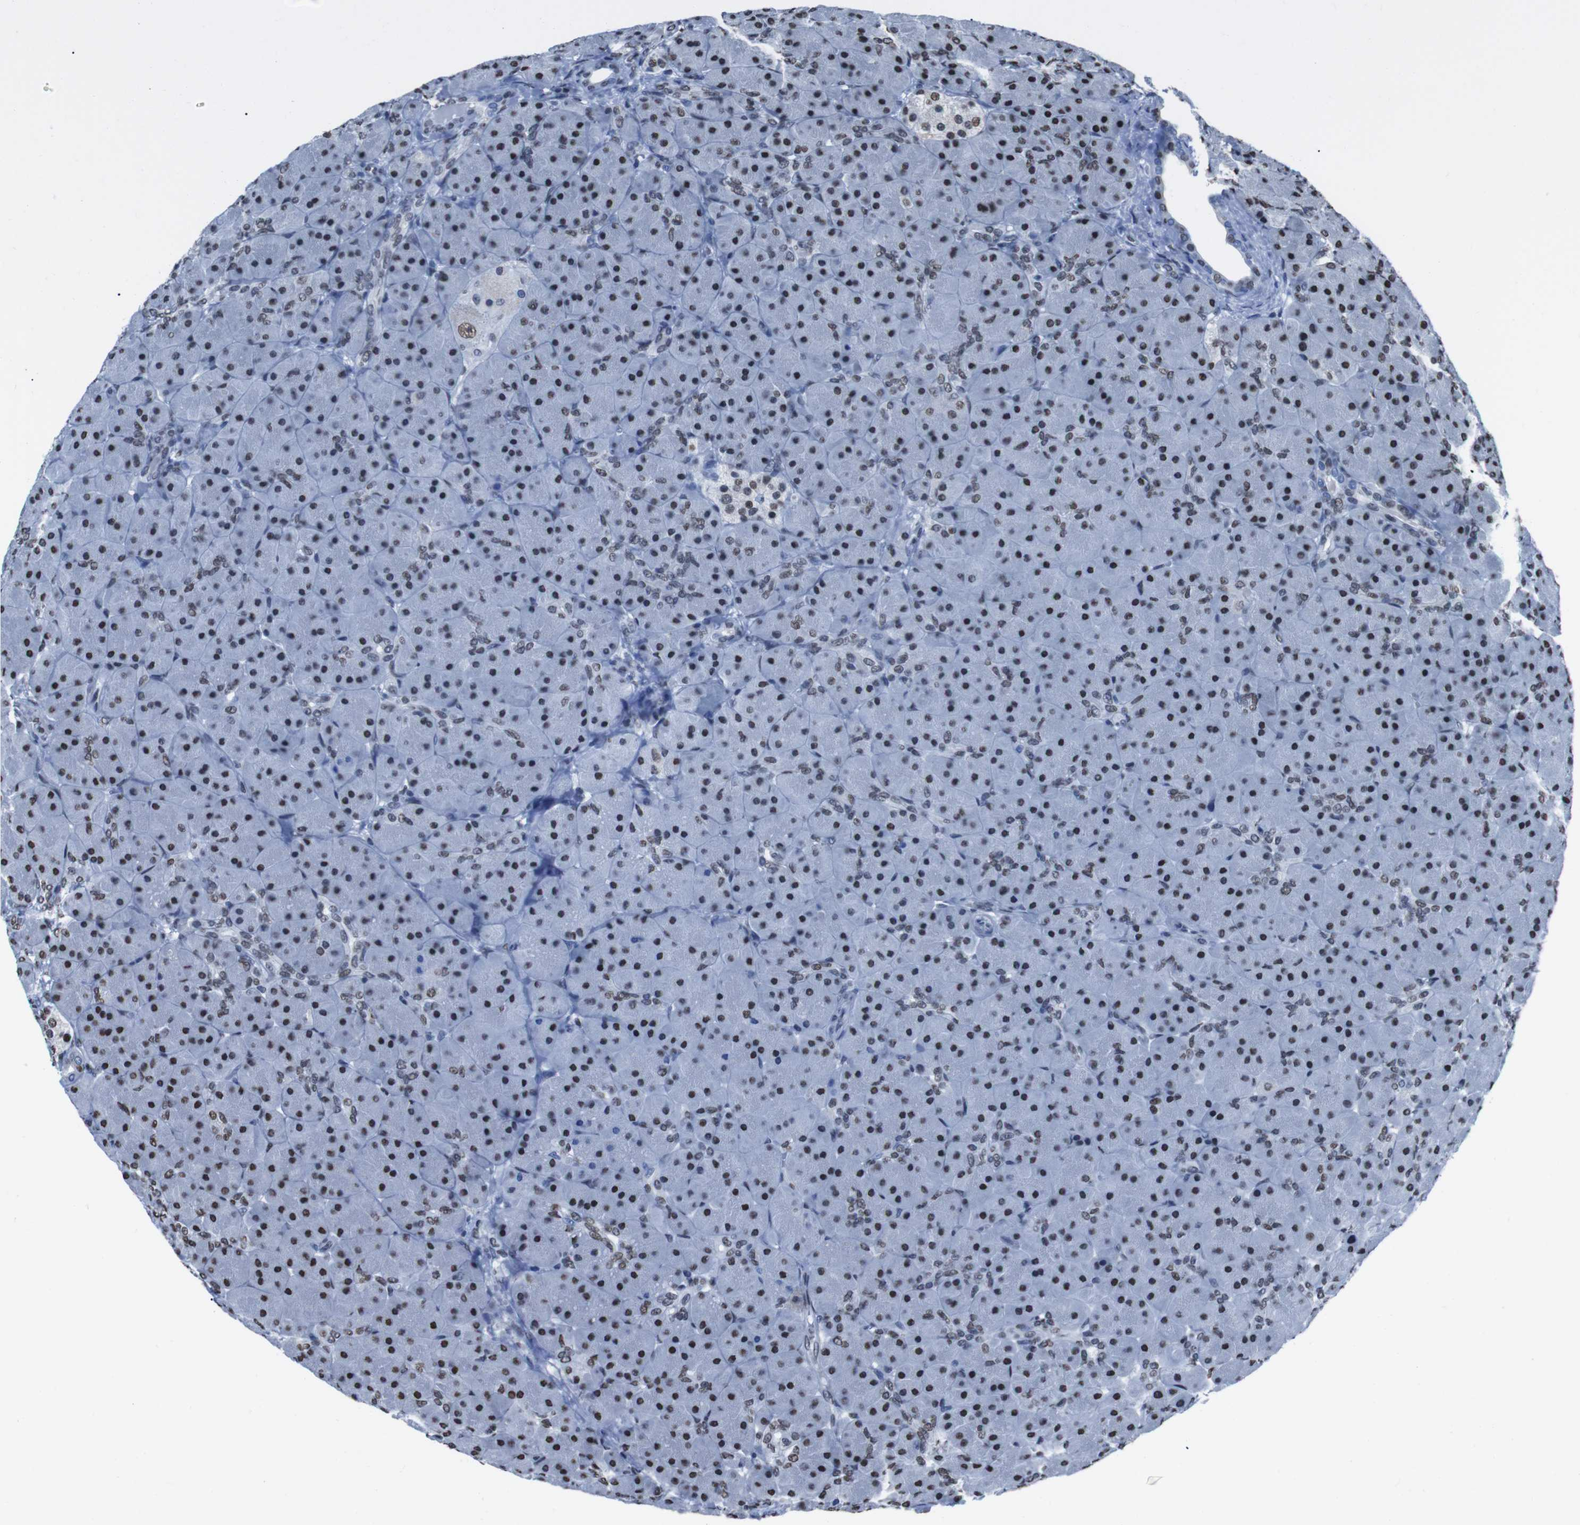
{"staining": {"intensity": "strong", "quantity": "25%-75%", "location": "nuclear"}, "tissue": "pancreas", "cell_type": "Exocrine glandular cells", "image_type": "normal", "snomed": [{"axis": "morphology", "description": "Normal tissue, NOS"}, {"axis": "topography", "description": "Pancreas"}], "caption": "Human pancreas stained for a protein (brown) reveals strong nuclear positive positivity in approximately 25%-75% of exocrine glandular cells.", "gene": "PIP4P2", "patient": {"sex": "male", "age": 66}}